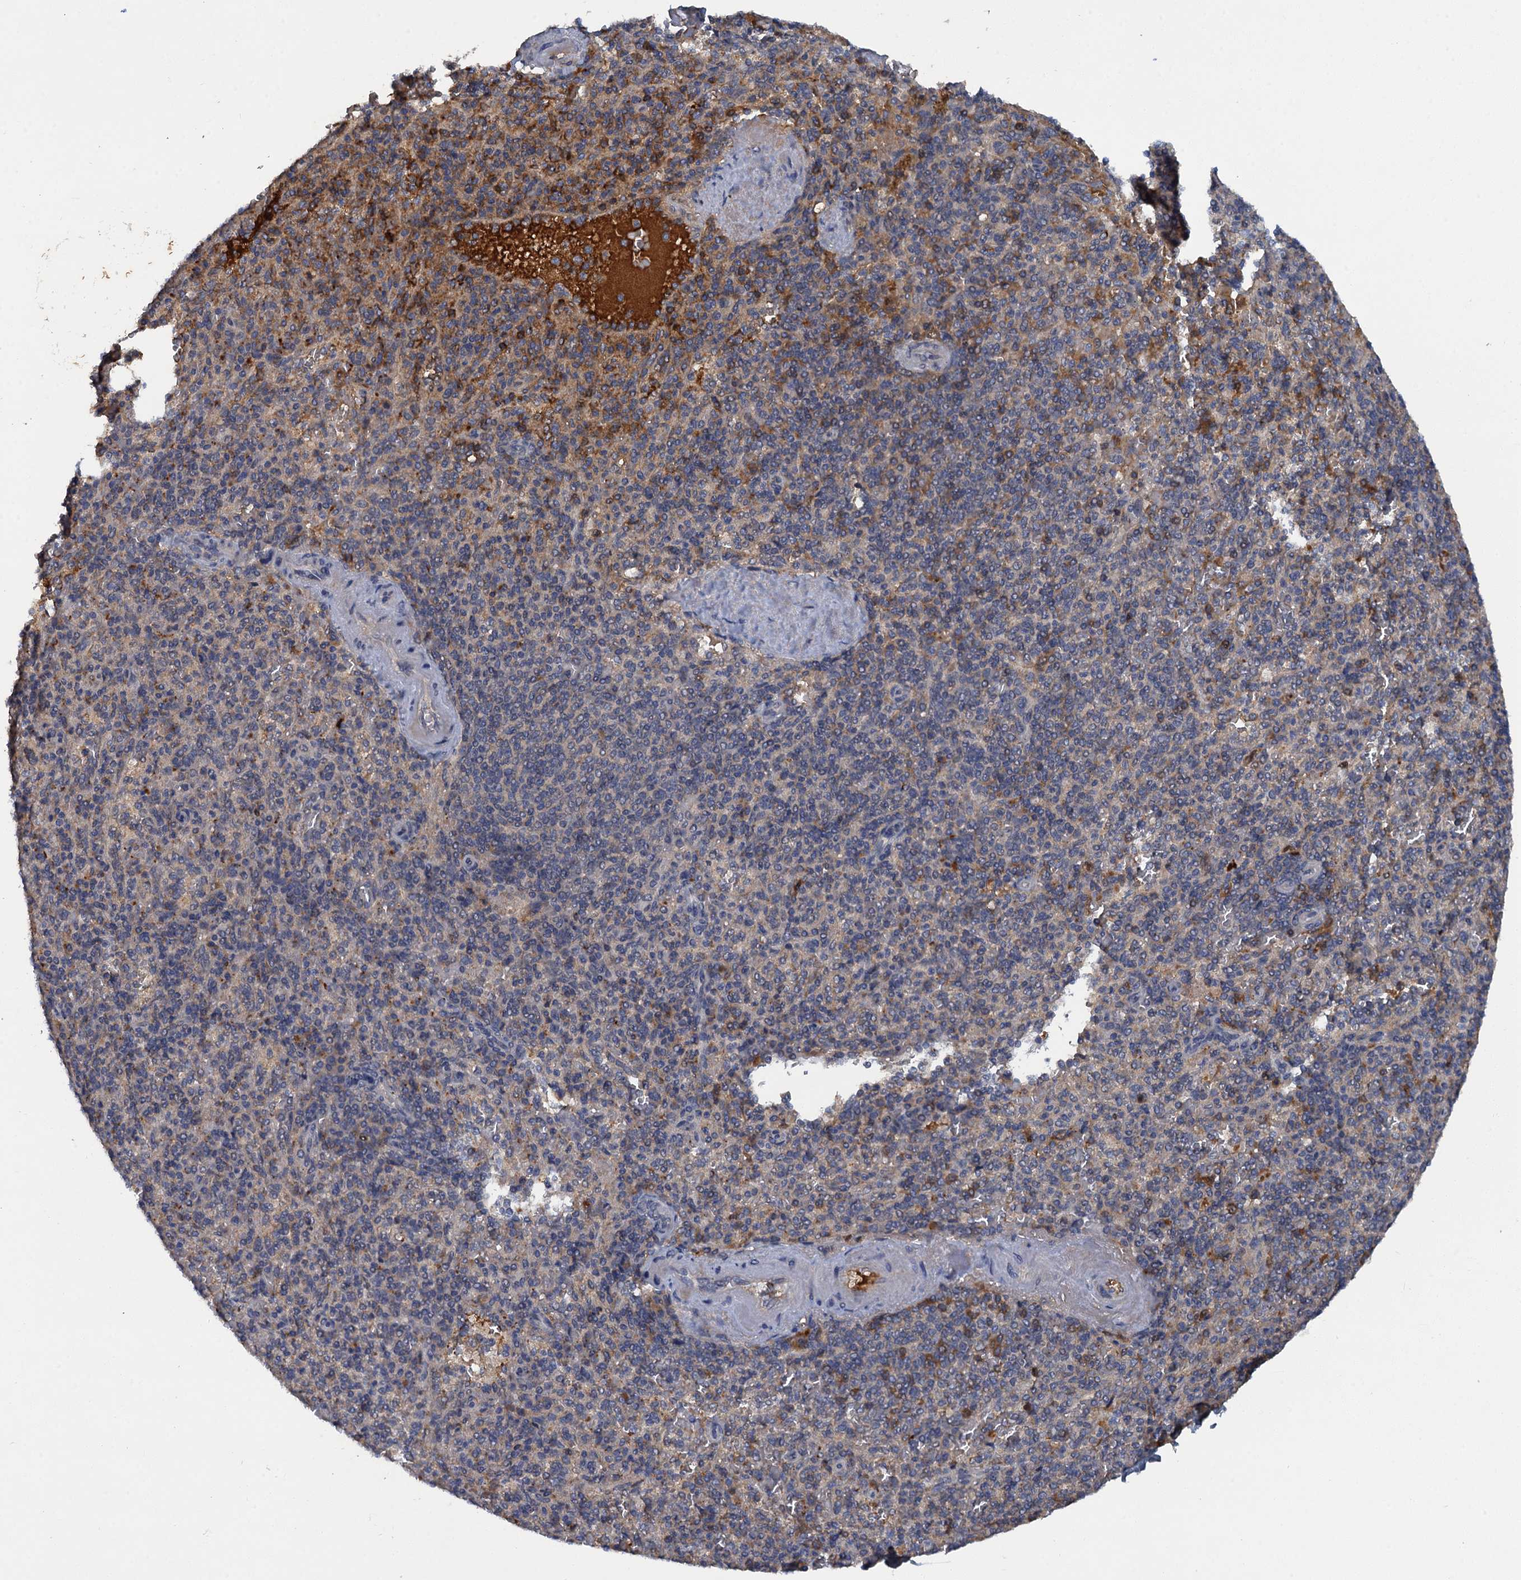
{"staining": {"intensity": "negative", "quantity": "none", "location": "none"}, "tissue": "spleen", "cell_type": "Cells in red pulp", "image_type": "normal", "snomed": [{"axis": "morphology", "description": "Normal tissue, NOS"}, {"axis": "topography", "description": "Spleen"}], "caption": "Micrograph shows no protein positivity in cells in red pulp of unremarkable spleen.", "gene": "HAPLN3", "patient": {"sex": "male", "age": 82}}